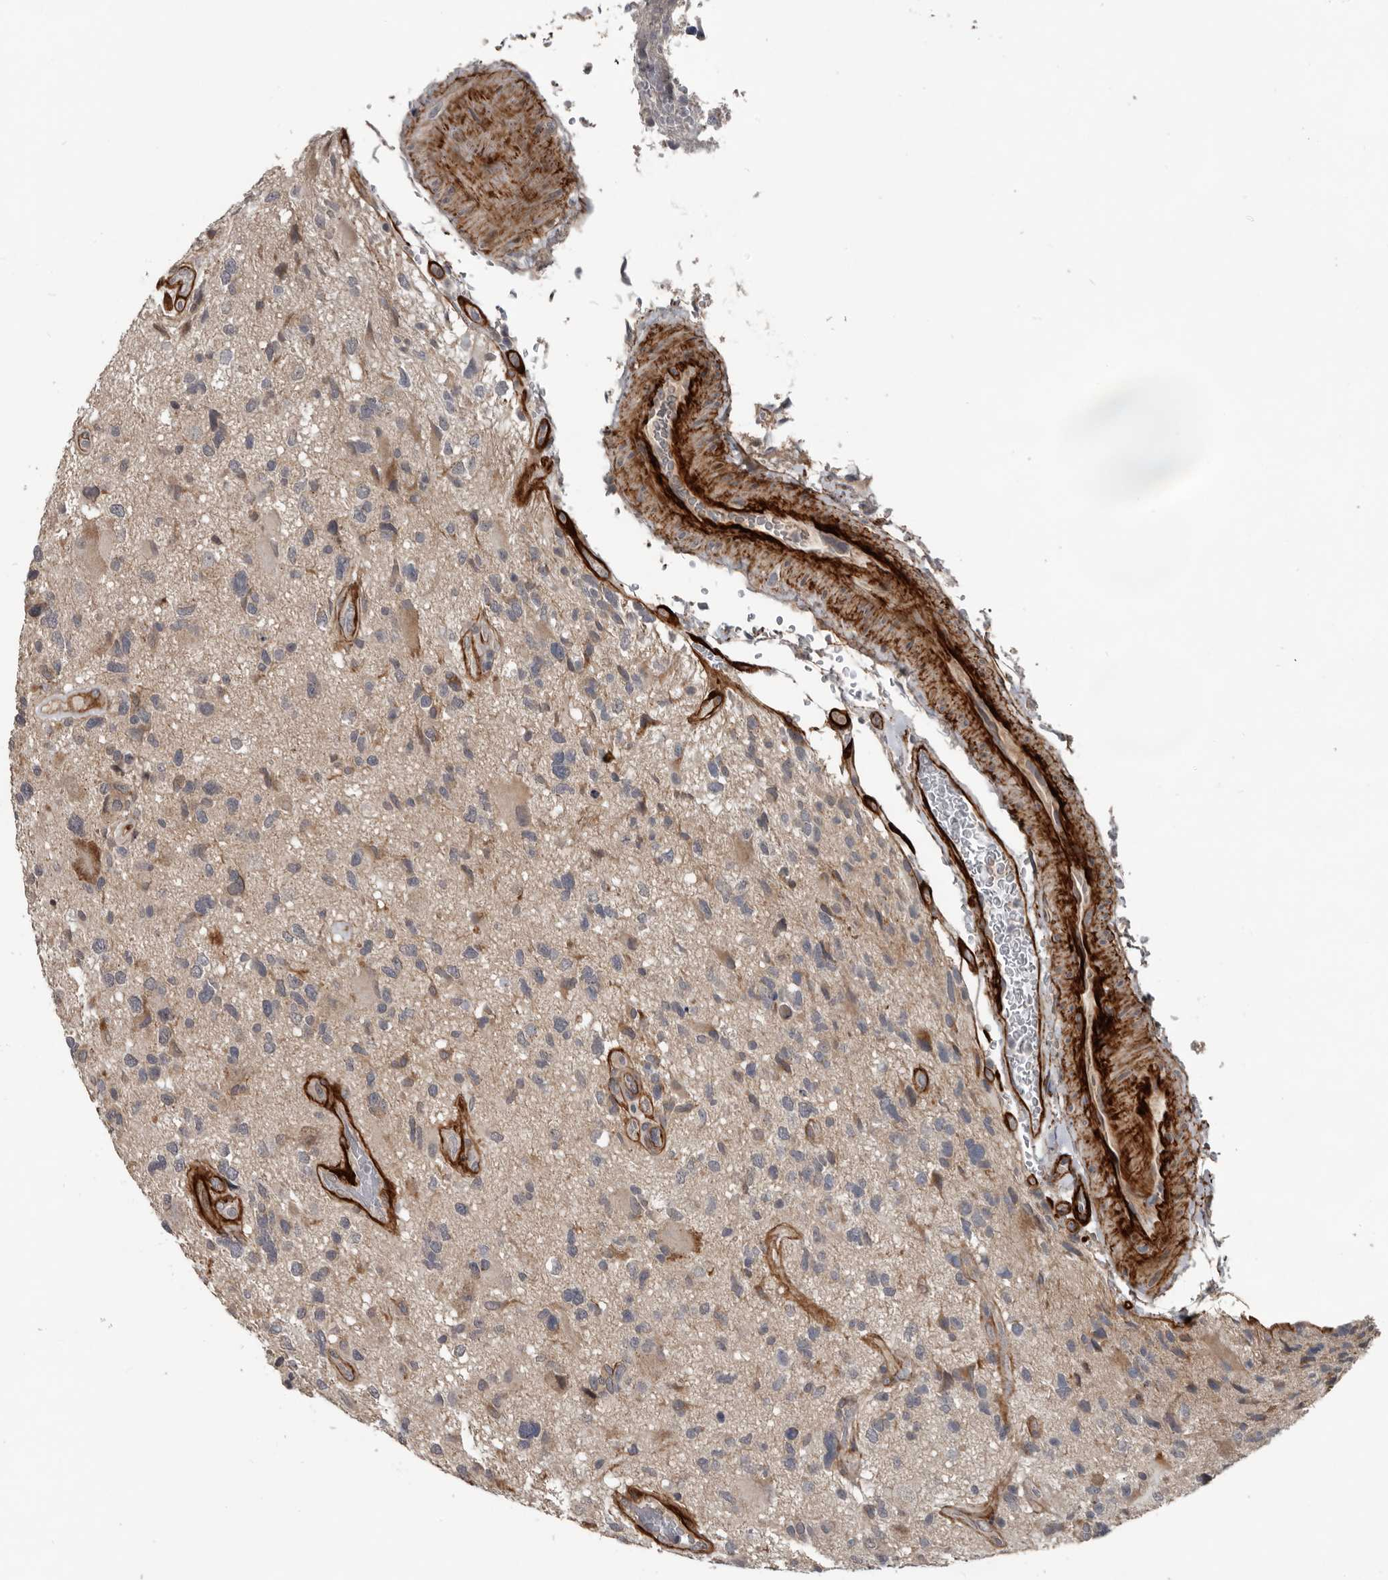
{"staining": {"intensity": "weak", "quantity": "<25%", "location": "cytoplasmic/membranous"}, "tissue": "glioma", "cell_type": "Tumor cells", "image_type": "cancer", "snomed": [{"axis": "morphology", "description": "Glioma, malignant, High grade"}, {"axis": "topography", "description": "Brain"}], "caption": "IHC of glioma exhibits no positivity in tumor cells. Brightfield microscopy of immunohistochemistry stained with DAB (brown) and hematoxylin (blue), captured at high magnification.", "gene": "C1orf216", "patient": {"sex": "male", "age": 33}}